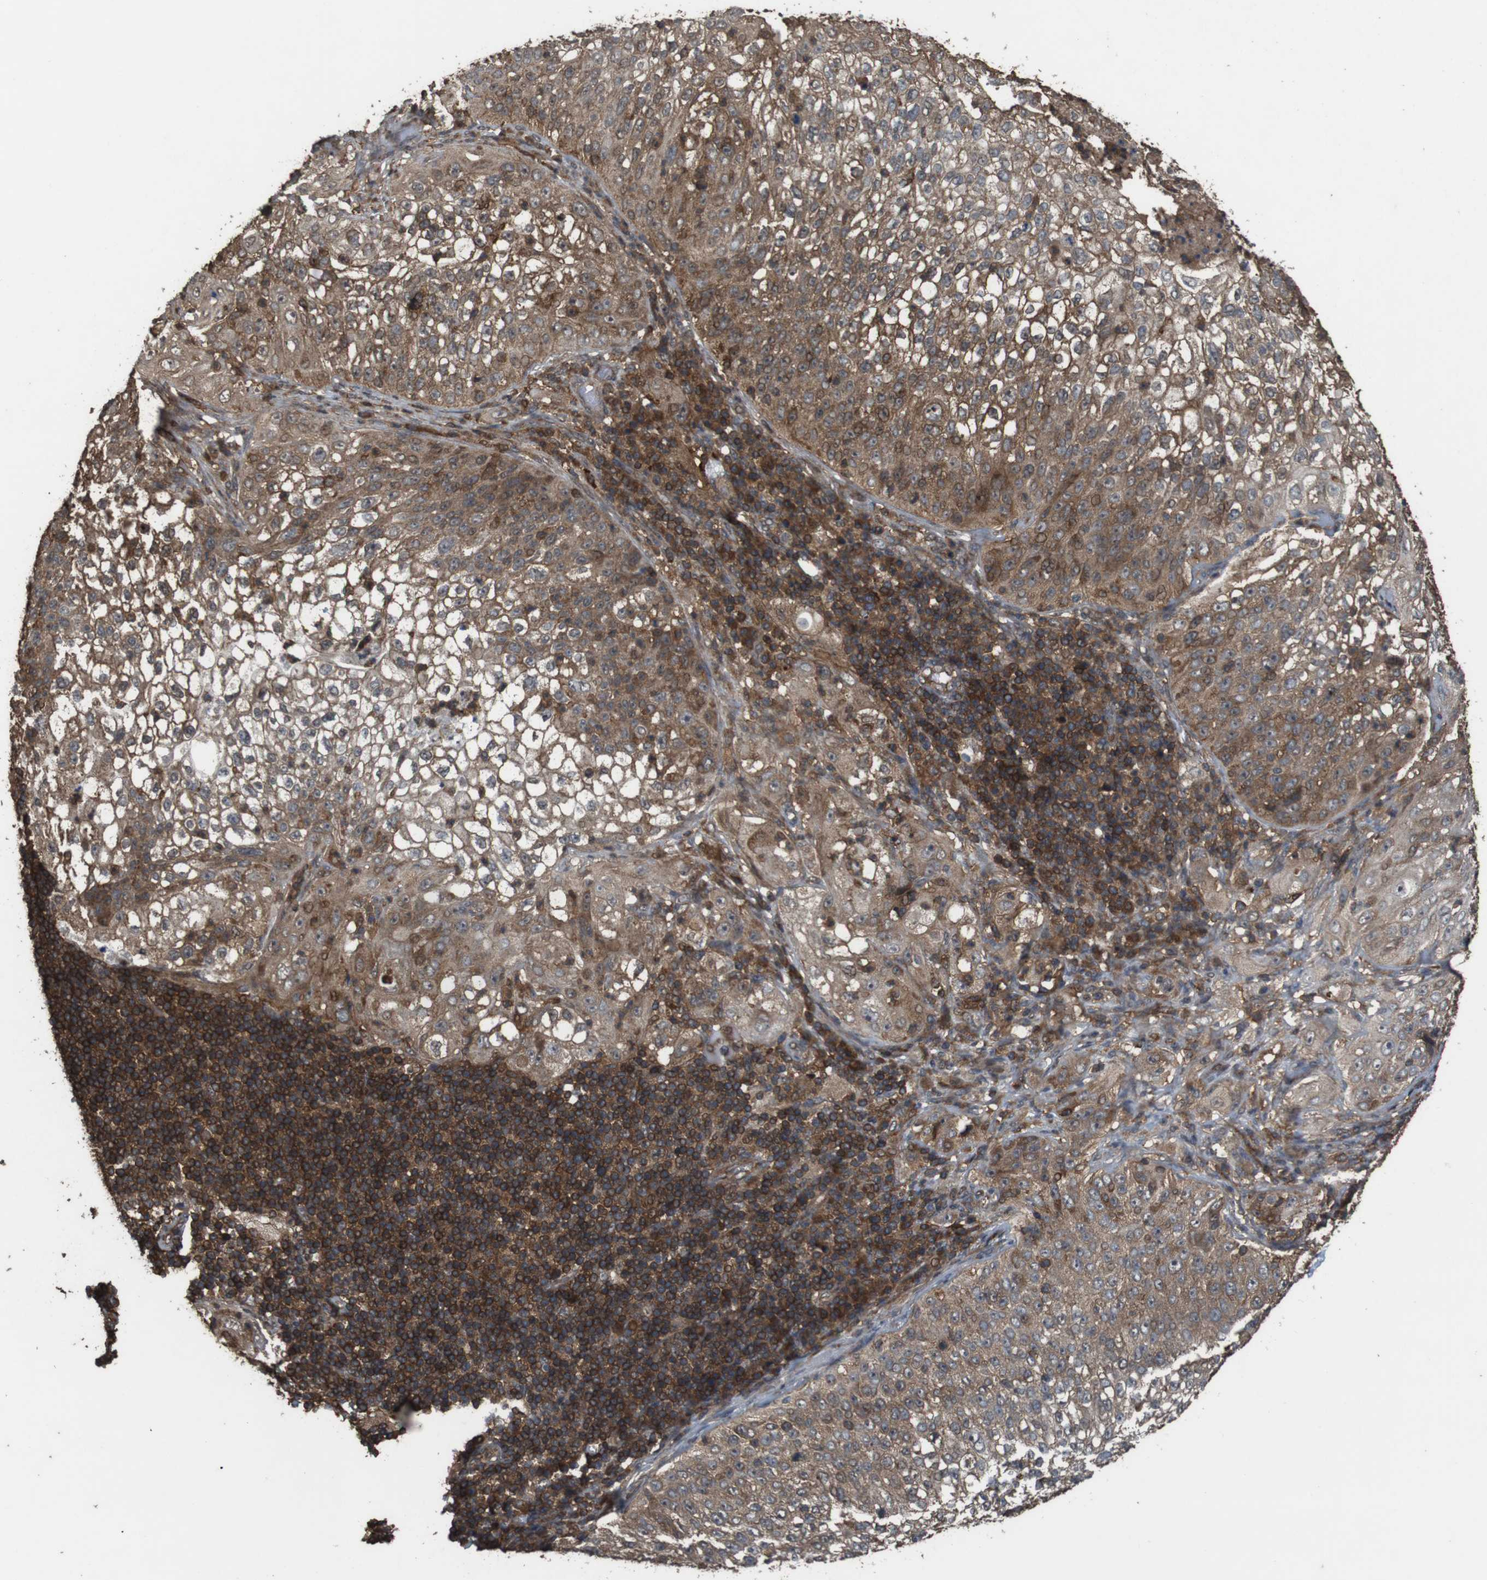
{"staining": {"intensity": "moderate", "quantity": ">75%", "location": "cytoplasmic/membranous"}, "tissue": "lung cancer", "cell_type": "Tumor cells", "image_type": "cancer", "snomed": [{"axis": "morphology", "description": "Inflammation, NOS"}, {"axis": "morphology", "description": "Squamous cell carcinoma, NOS"}, {"axis": "topography", "description": "Lymph node"}, {"axis": "topography", "description": "Soft tissue"}, {"axis": "topography", "description": "Lung"}], "caption": "DAB immunohistochemical staining of human squamous cell carcinoma (lung) shows moderate cytoplasmic/membranous protein staining in approximately >75% of tumor cells.", "gene": "BAG4", "patient": {"sex": "male", "age": 66}}